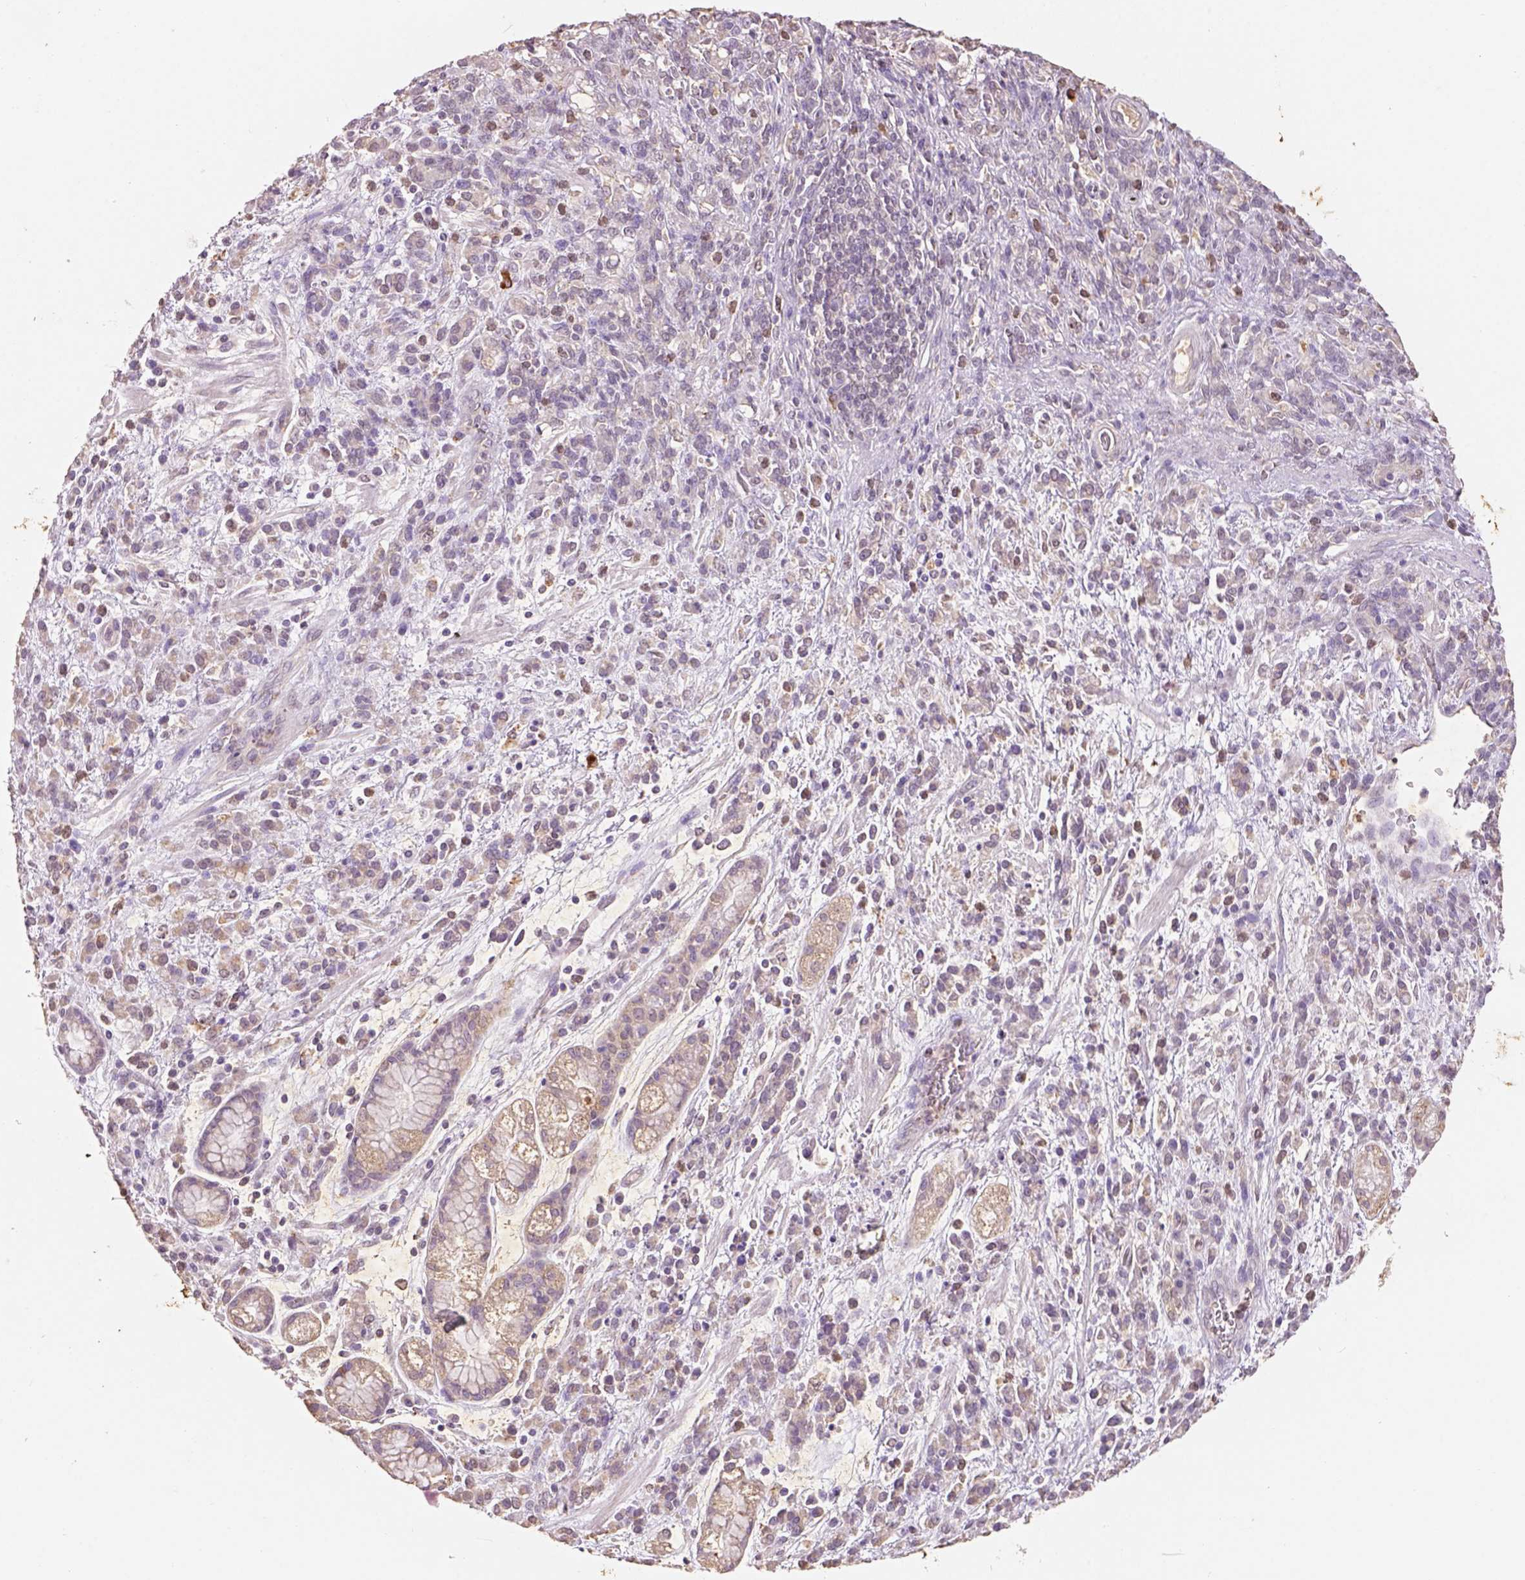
{"staining": {"intensity": "weak", "quantity": ">75%", "location": "cytoplasmic/membranous"}, "tissue": "stomach cancer", "cell_type": "Tumor cells", "image_type": "cancer", "snomed": [{"axis": "morphology", "description": "Adenocarcinoma, NOS"}, {"axis": "topography", "description": "Stomach"}], "caption": "Tumor cells reveal low levels of weak cytoplasmic/membranous positivity in approximately >75% of cells in human adenocarcinoma (stomach).", "gene": "AP2B1", "patient": {"sex": "female", "age": 57}}